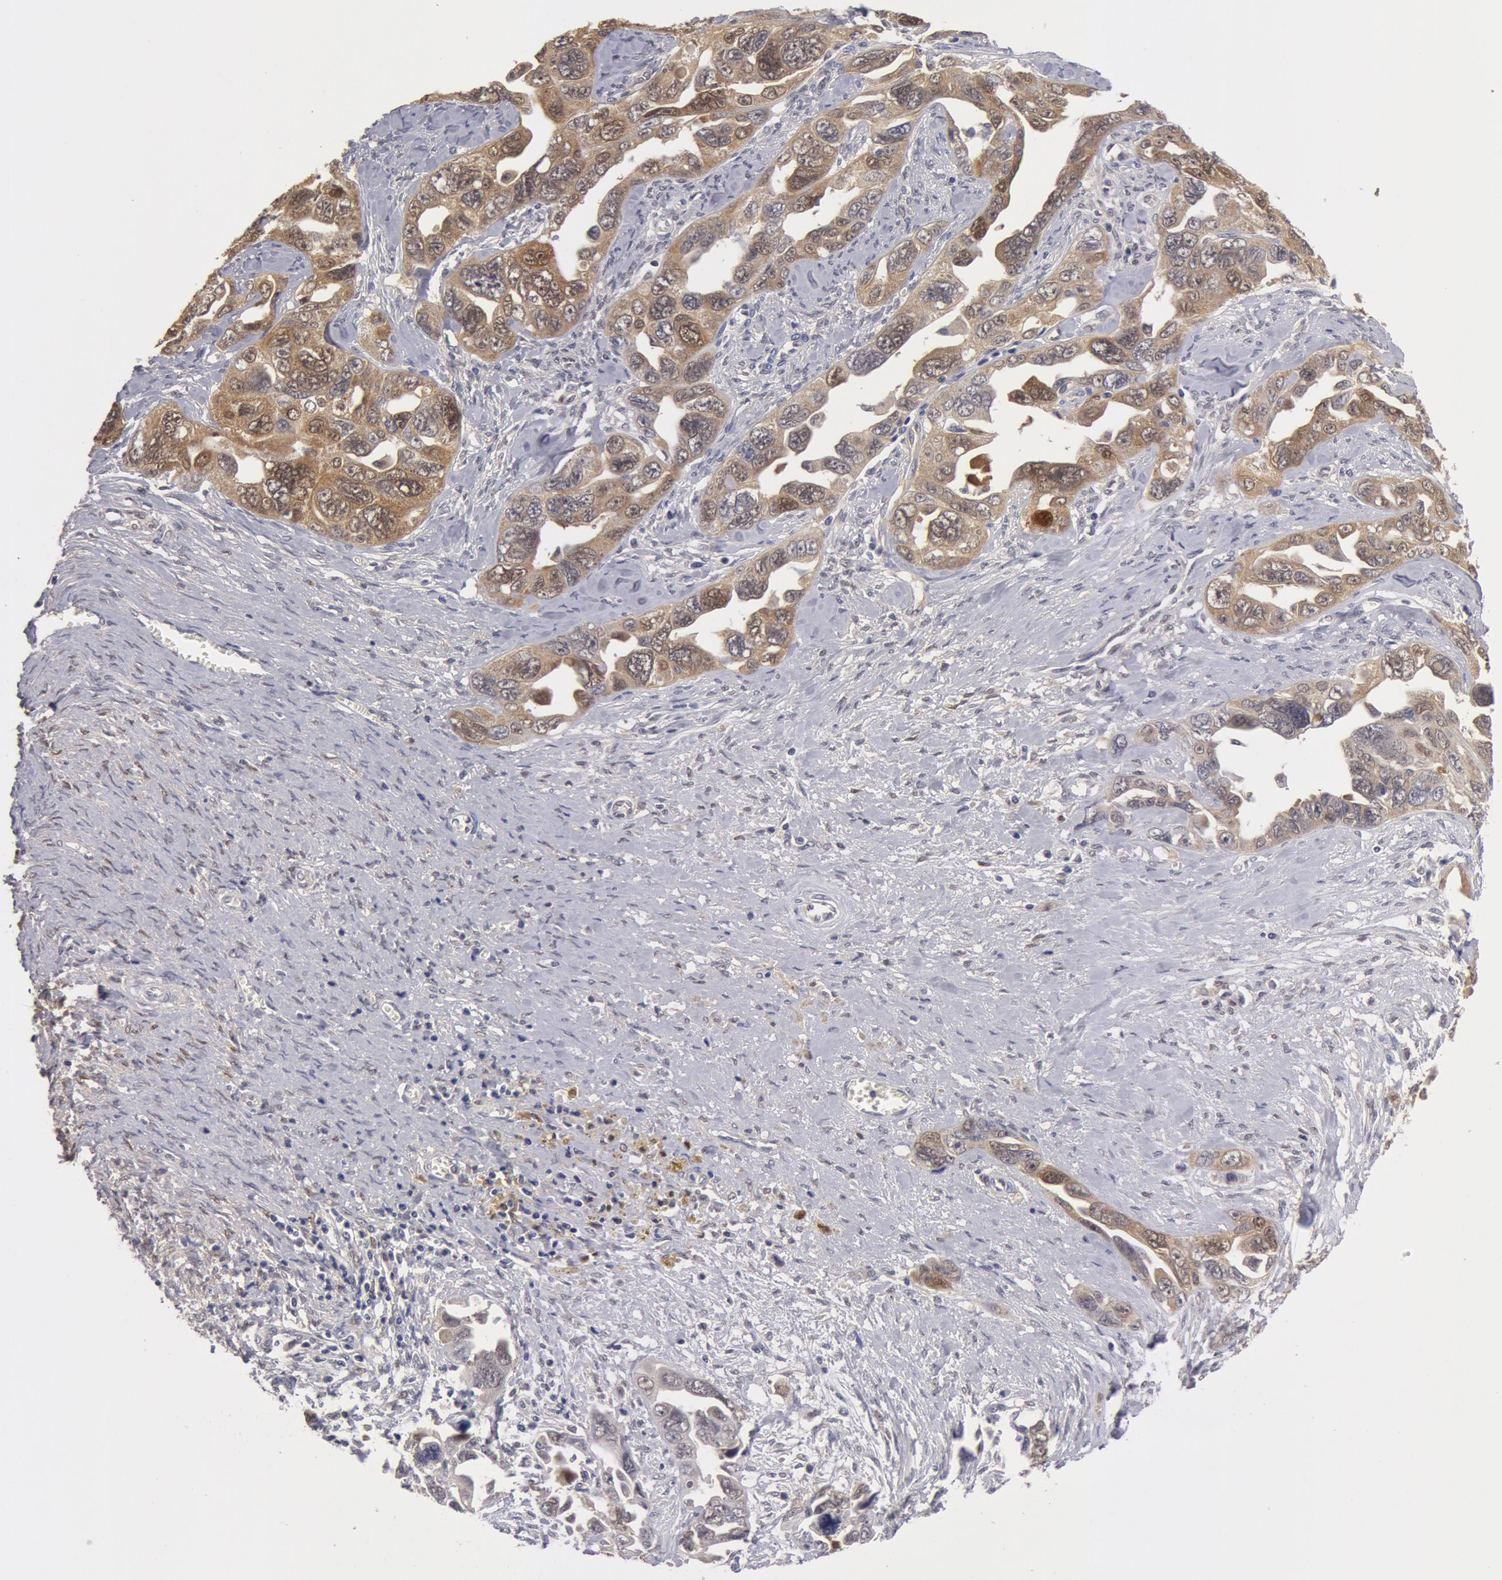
{"staining": {"intensity": "weak", "quantity": "<25%", "location": "cytoplasmic/membranous"}, "tissue": "ovarian cancer", "cell_type": "Tumor cells", "image_type": "cancer", "snomed": [{"axis": "morphology", "description": "Cystadenocarcinoma, serous, NOS"}, {"axis": "topography", "description": "Ovary"}], "caption": "High power microscopy image of an IHC micrograph of ovarian cancer (serous cystadenocarcinoma), revealing no significant positivity in tumor cells.", "gene": "TXNRD1", "patient": {"sex": "female", "age": 63}}